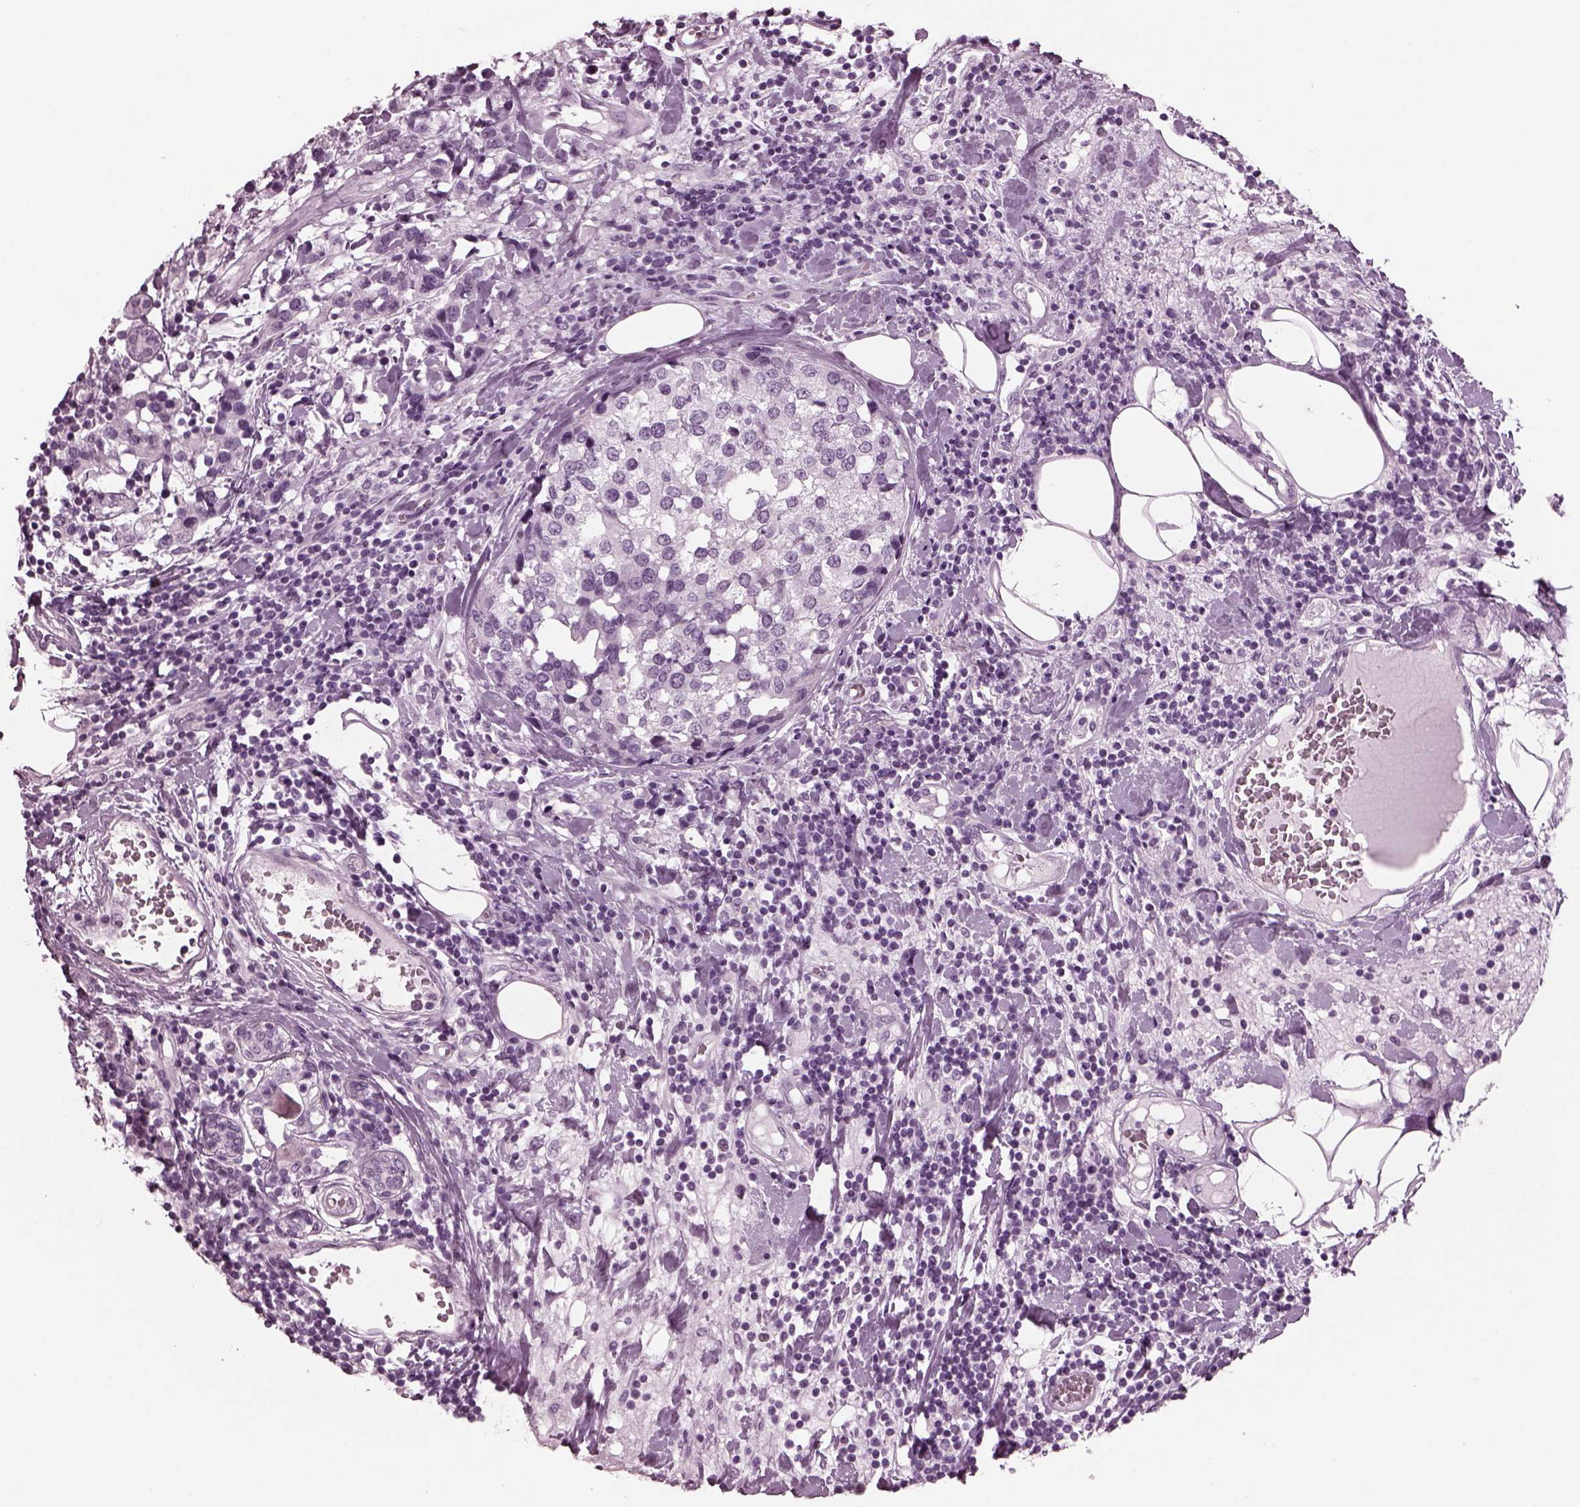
{"staining": {"intensity": "negative", "quantity": "none", "location": "none"}, "tissue": "breast cancer", "cell_type": "Tumor cells", "image_type": "cancer", "snomed": [{"axis": "morphology", "description": "Lobular carcinoma"}, {"axis": "topography", "description": "Breast"}], "caption": "The image shows no significant positivity in tumor cells of breast cancer (lobular carcinoma). (DAB (3,3'-diaminobenzidine) IHC with hematoxylin counter stain).", "gene": "TPPP2", "patient": {"sex": "female", "age": 59}}